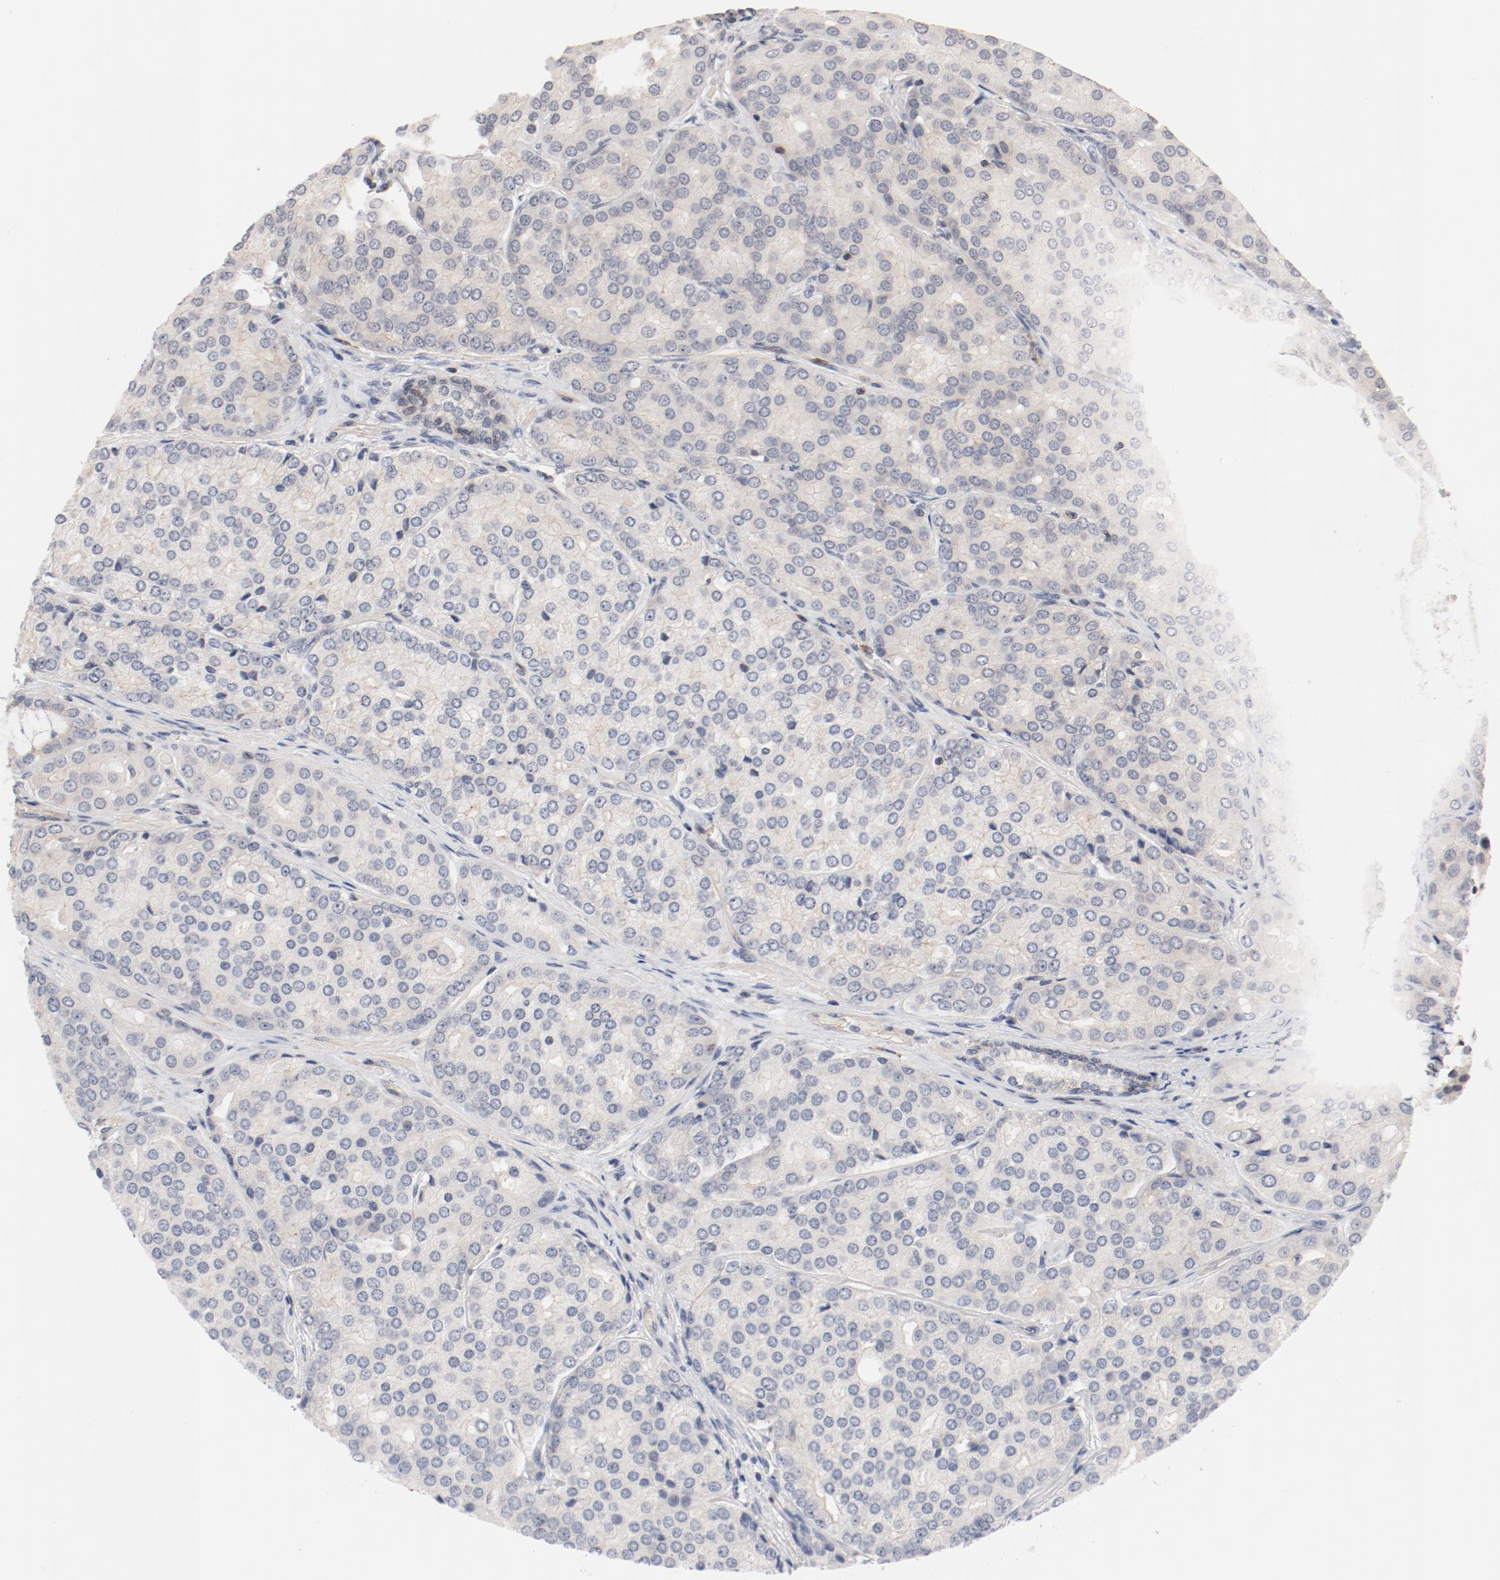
{"staining": {"intensity": "weak", "quantity": "25%-75%", "location": "cytoplasmic/membranous"}, "tissue": "prostate cancer", "cell_type": "Tumor cells", "image_type": "cancer", "snomed": [{"axis": "morphology", "description": "Adenocarcinoma, High grade"}, {"axis": "topography", "description": "Prostate"}], "caption": "Immunohistochemical staining of human prostate cancer (high-grade adenocarcinoma) displays weak cytoplasmic/membranous protein expression in approximately 25%-75% of tumor cells.", "gene": "ZNF267", "patient": {"sex": "male", "age": 64}}